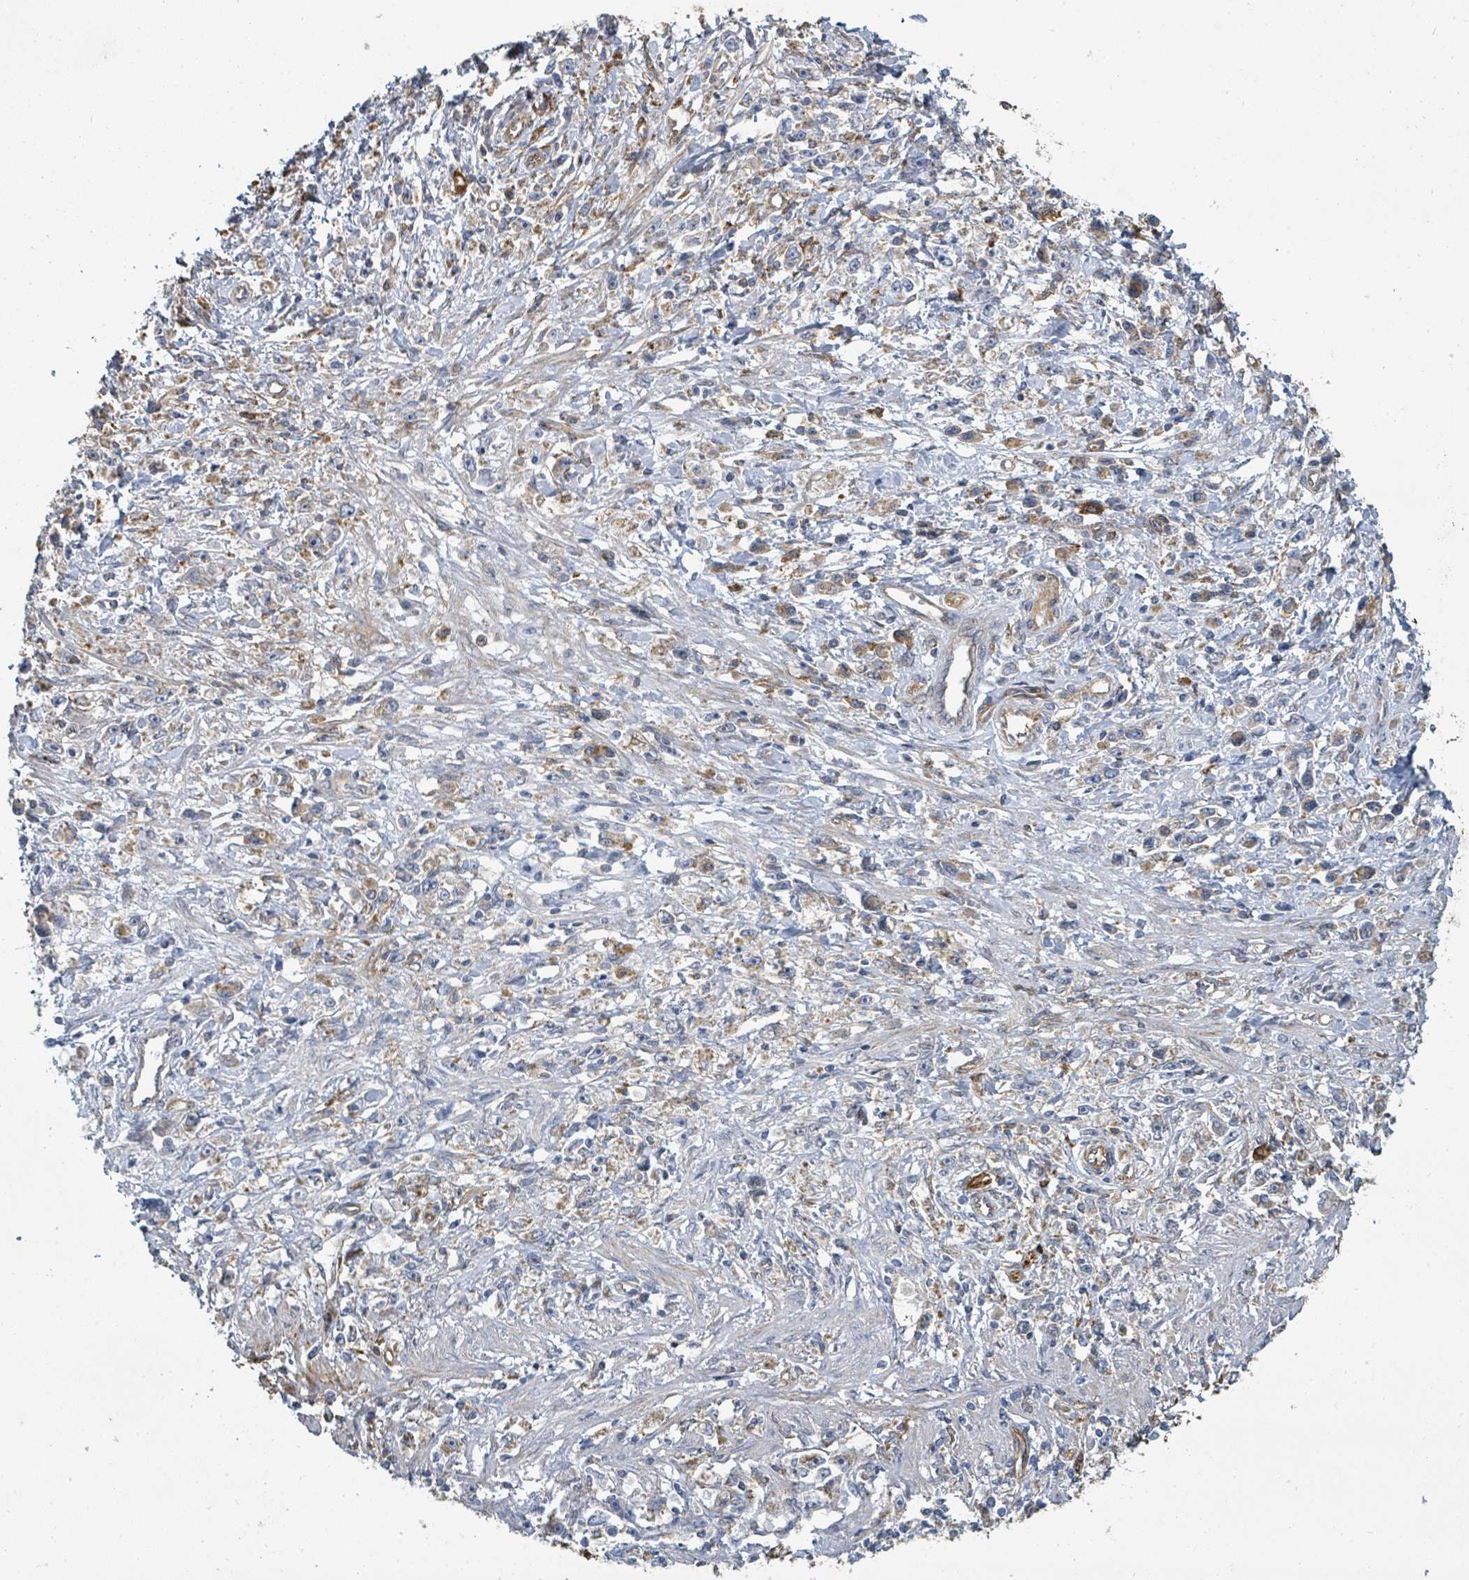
{"staining": {"intensity": "negative", "quantity": "none", "location": "none"}, "tissue": "stomach cancer", "cell_type": "Tumor cells", "image_type": "cancer", "snomed": [{"axis": "morphology", "description": "Adenocarcinoma, NOS"}, {"axis": "topography", "description": "Stomach"}], "caption": "This photomicrograph is of stomach cancer stained with IHC to label a protein in brown with the nuclei are counter-stained blue. There is no positivity in tumor cells.", "gene": "IFIT1", "patient": {"sex": "female", "age": 59}}